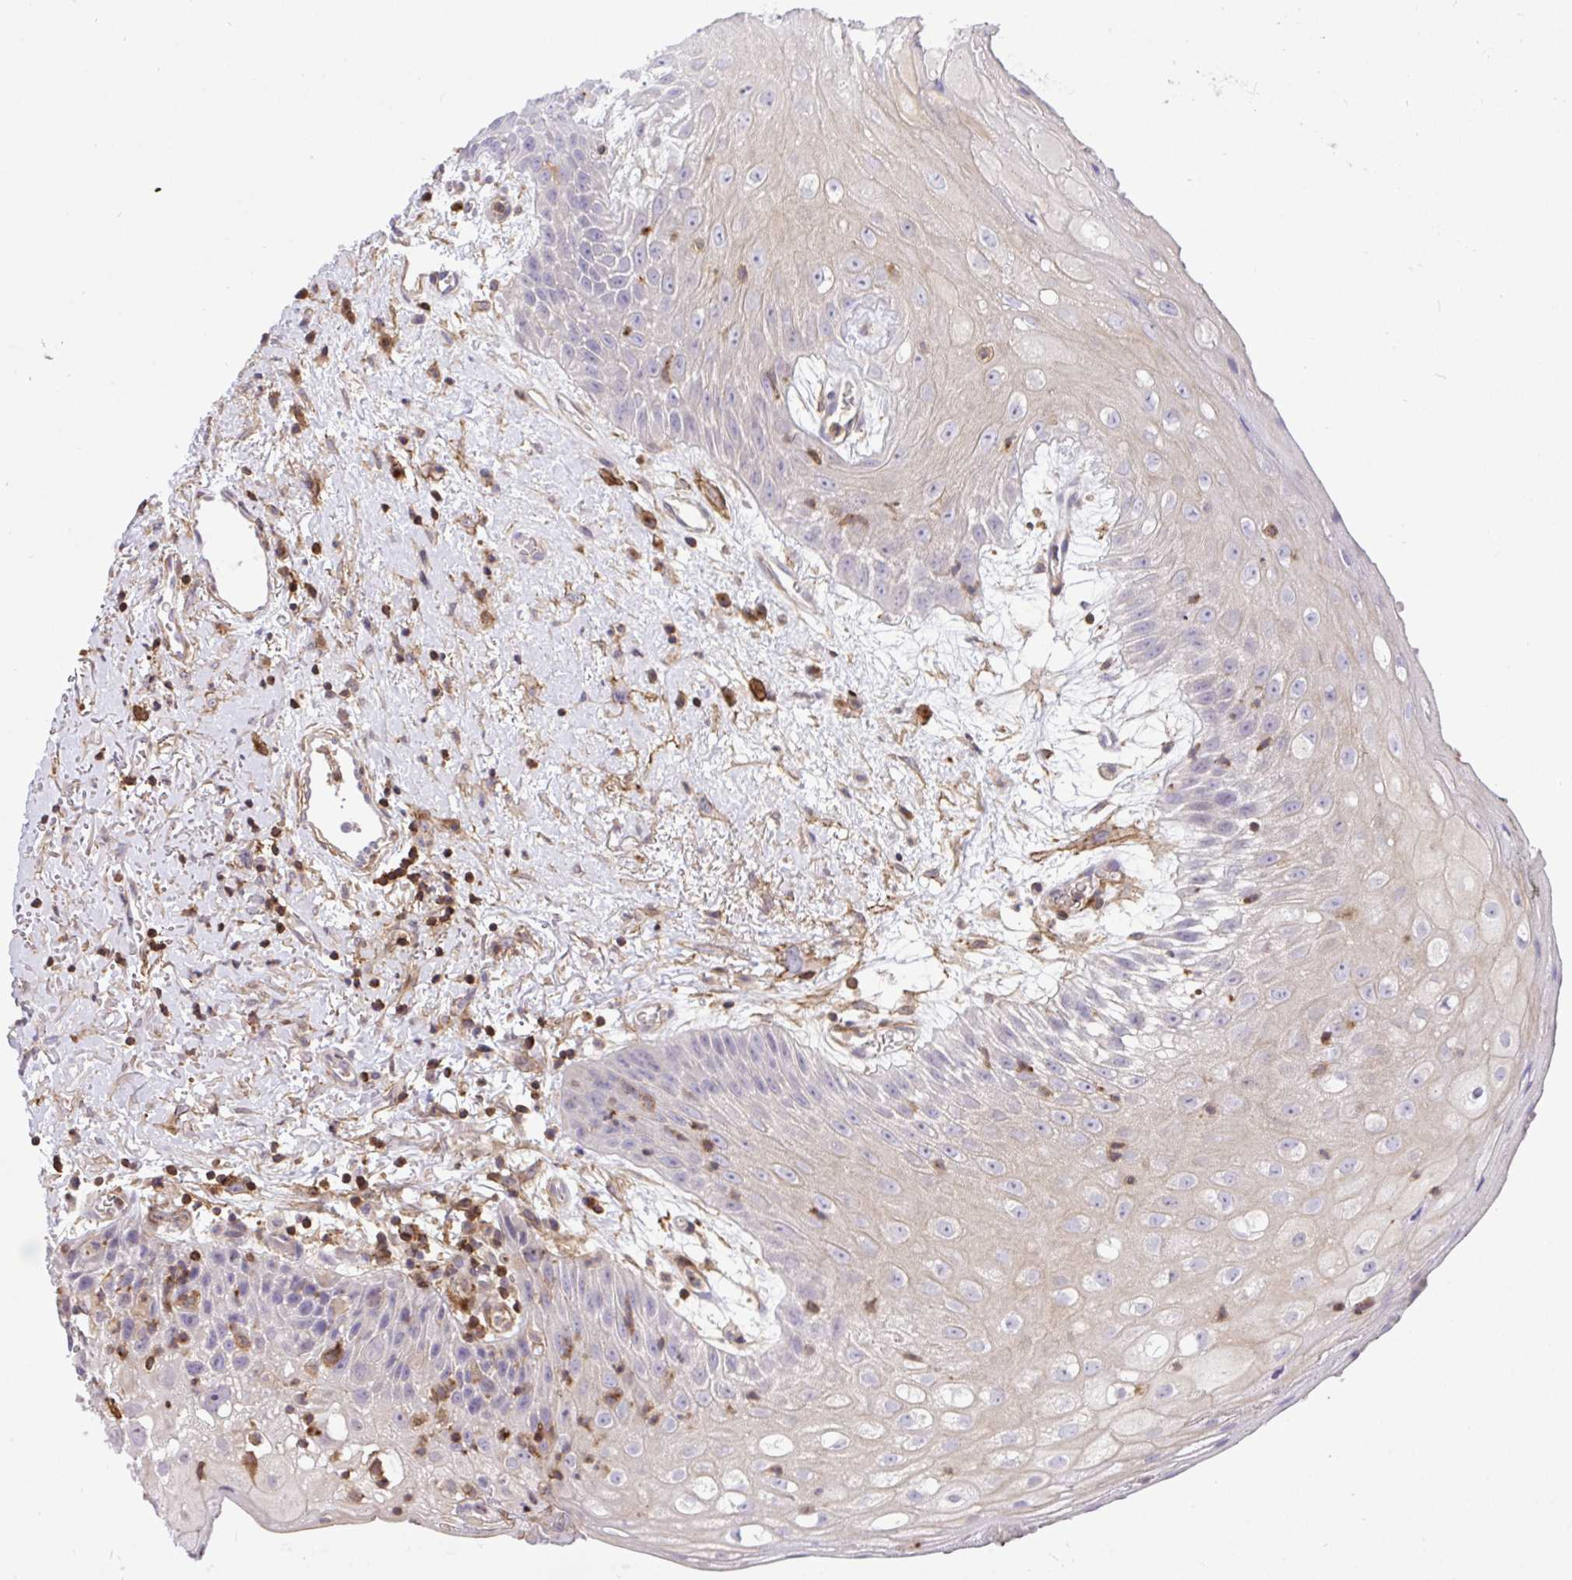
{"staining": {"intensity": "weak", "quantity": "<25%", "location": "cytoplasmic/membranous"}, "tissue": "oral mucosa", "cell_type": "Squamous epithelial cells", "image_type": "normal", "snomed": [{"axis": "morphology", "description": "Normal tissue, NOS"}, {"axis": "morphology", "description": "Squamous cell carcinoma, NOS"}, {"axis": "topography", "description": "Oral tissue"}, {"axis": "topography", "description": "Peripheral nerve tissue"}, {"axis": "topography", "description": "Head-Neck"}], "caption": "The micrograph reveals no significant staining in squamous epithelial cells of oral mucosa.", "gene": "ERI1", "patient": {"sex": "female", "age": 59}}